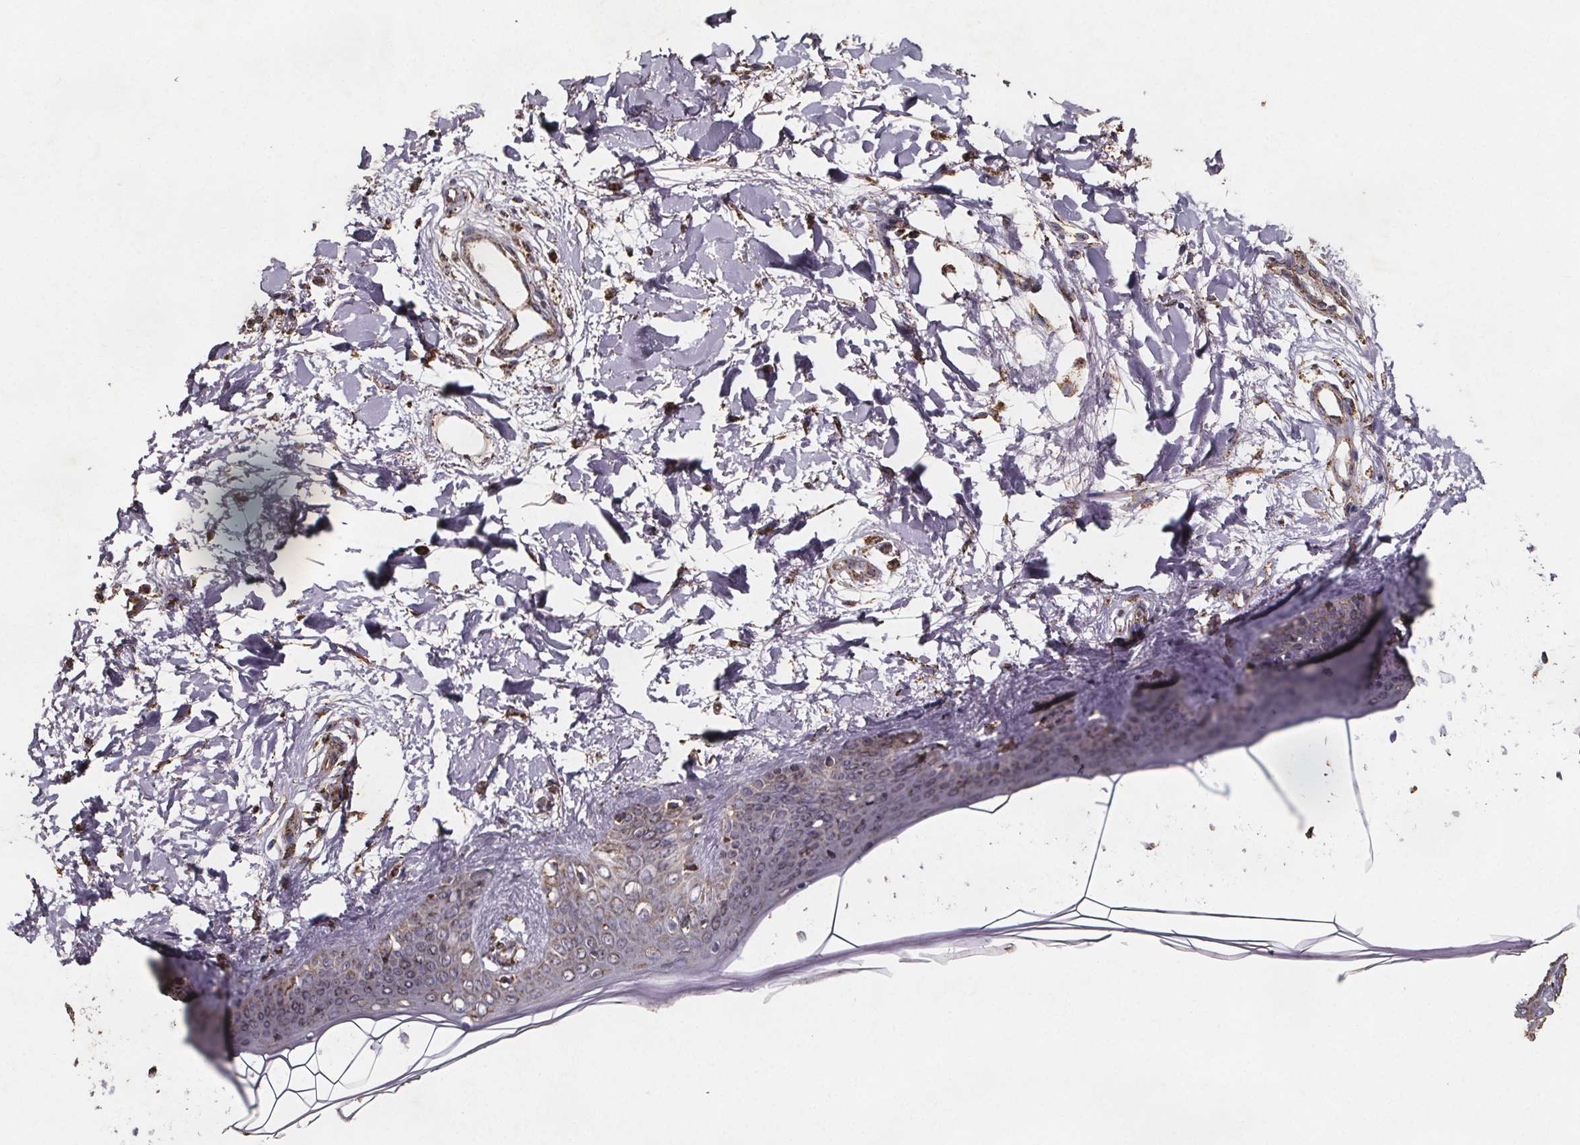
{"staining": {"intensity": "weak", "quantity": ">75%", "location": "cytoplasmic/membranous"}, "tissue": "skin", "cell_type": "Fibroblasts", "image_type": "normal", "snomed": [{"axis": "morphology", "description": "Normal tissue, NOS"}, {"axis": "topography", "description": "Skin"}], "caption": "Normal skin shows weak cytoplasmic/membranous positivity in about >75% of fibroblasts, visualized by immunohistochemistry.", "gene": "SLC35D2", "patient": {"sex": "female", "age": 34}}